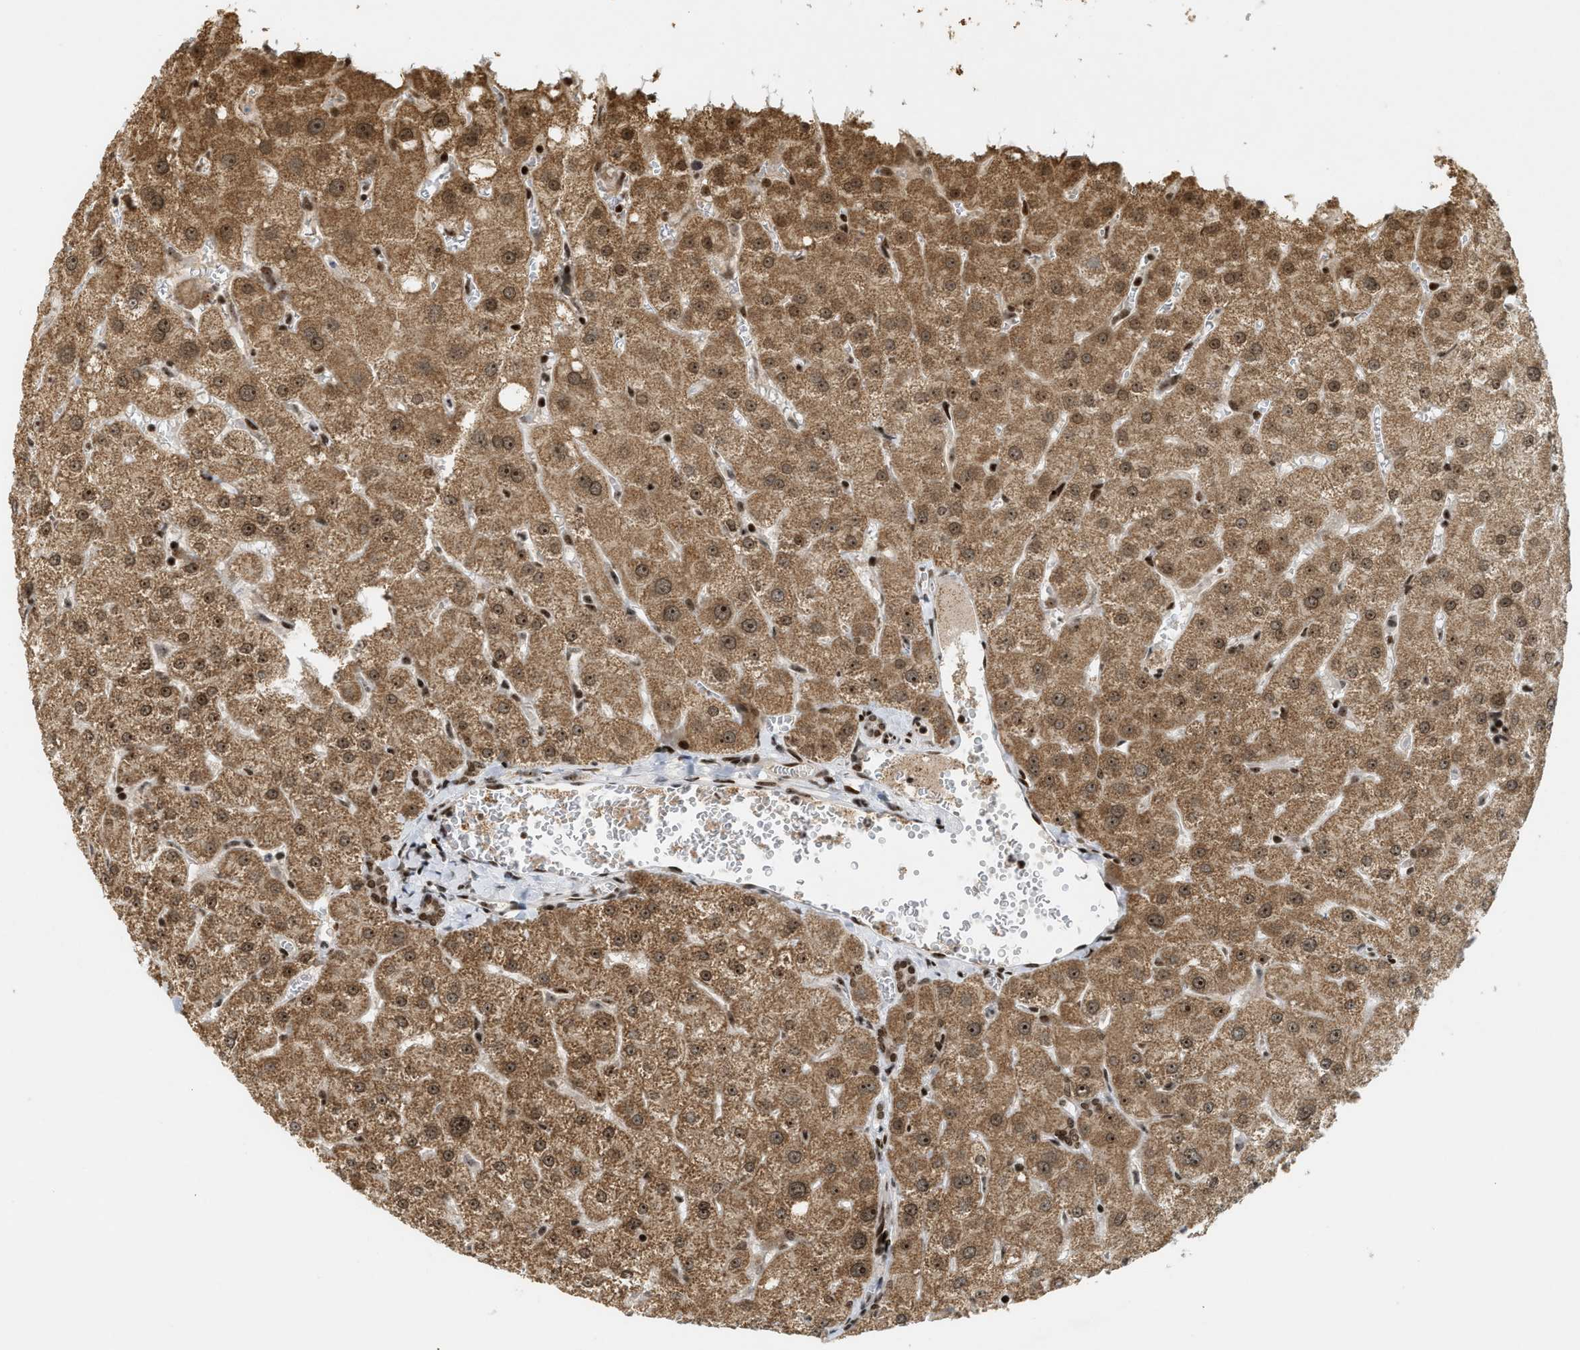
{"staining": {"intensity": "strong", "quantity": ">75%", "location": "nuclear"}, "tissue": "liver", "cell_type": "Cholangiocytes", "image_type": "normal", "snomed": [{"axis": "morphology", "description": "Normal tissue, NOS"}, {"axis": "topography", "description": "Liver"}], "caption": "Protein expression by IHC reveals strong nuclear expression in approximately >75% of cholangiocytes in unremarkable liver. Using DAB (3,3'-diaminobenzidine) (brown) and hematoxylin (blue) stains, captured at high magnification using brightfield microscopy.", "gene": "ZNF22", "patient": {"sex": "male", "age": 73}}